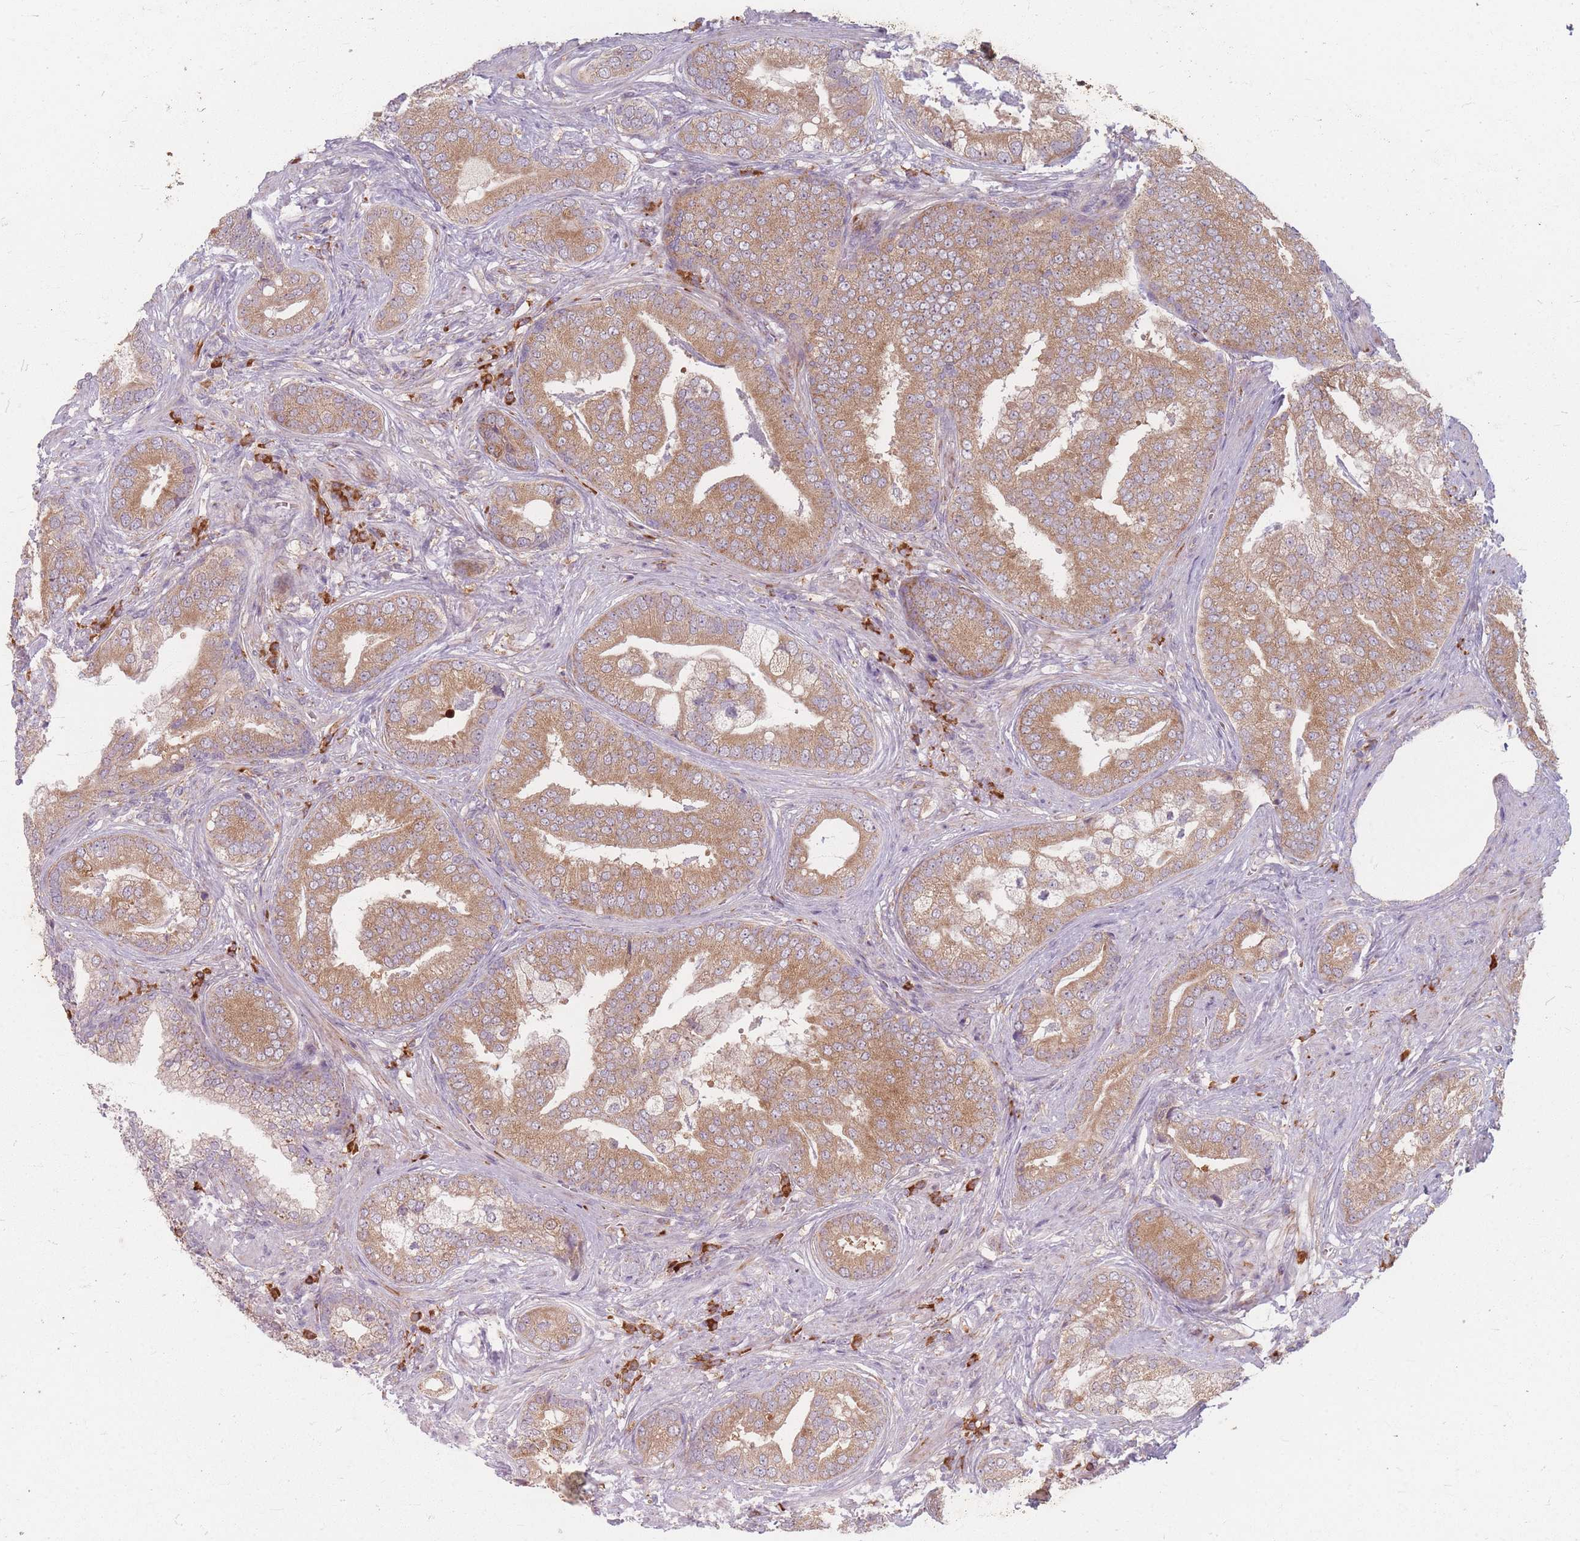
{"staining": {"intensity": "moderate", "quantity": ">75%", "location": "cytoplasmic/membranous"}, "tissue": "prostate cancer", "cell_type": "Tumor cells", "image_type": "cancer", "snomed": [{"axis": "morphology", "description": "Adenocarcinoma, High grade"}, {"axis": "topography", "description": "Prostate"}], "caption": "There is medium levels of moderate cytoplasmic/membranous staining in tumor cells of prostate high-grade adenocarcinoma, as demonstrated by immunohistochemical staining (brown color).", "gene": "SMIM14", "patient": {"sex": "male", "age": 55}}